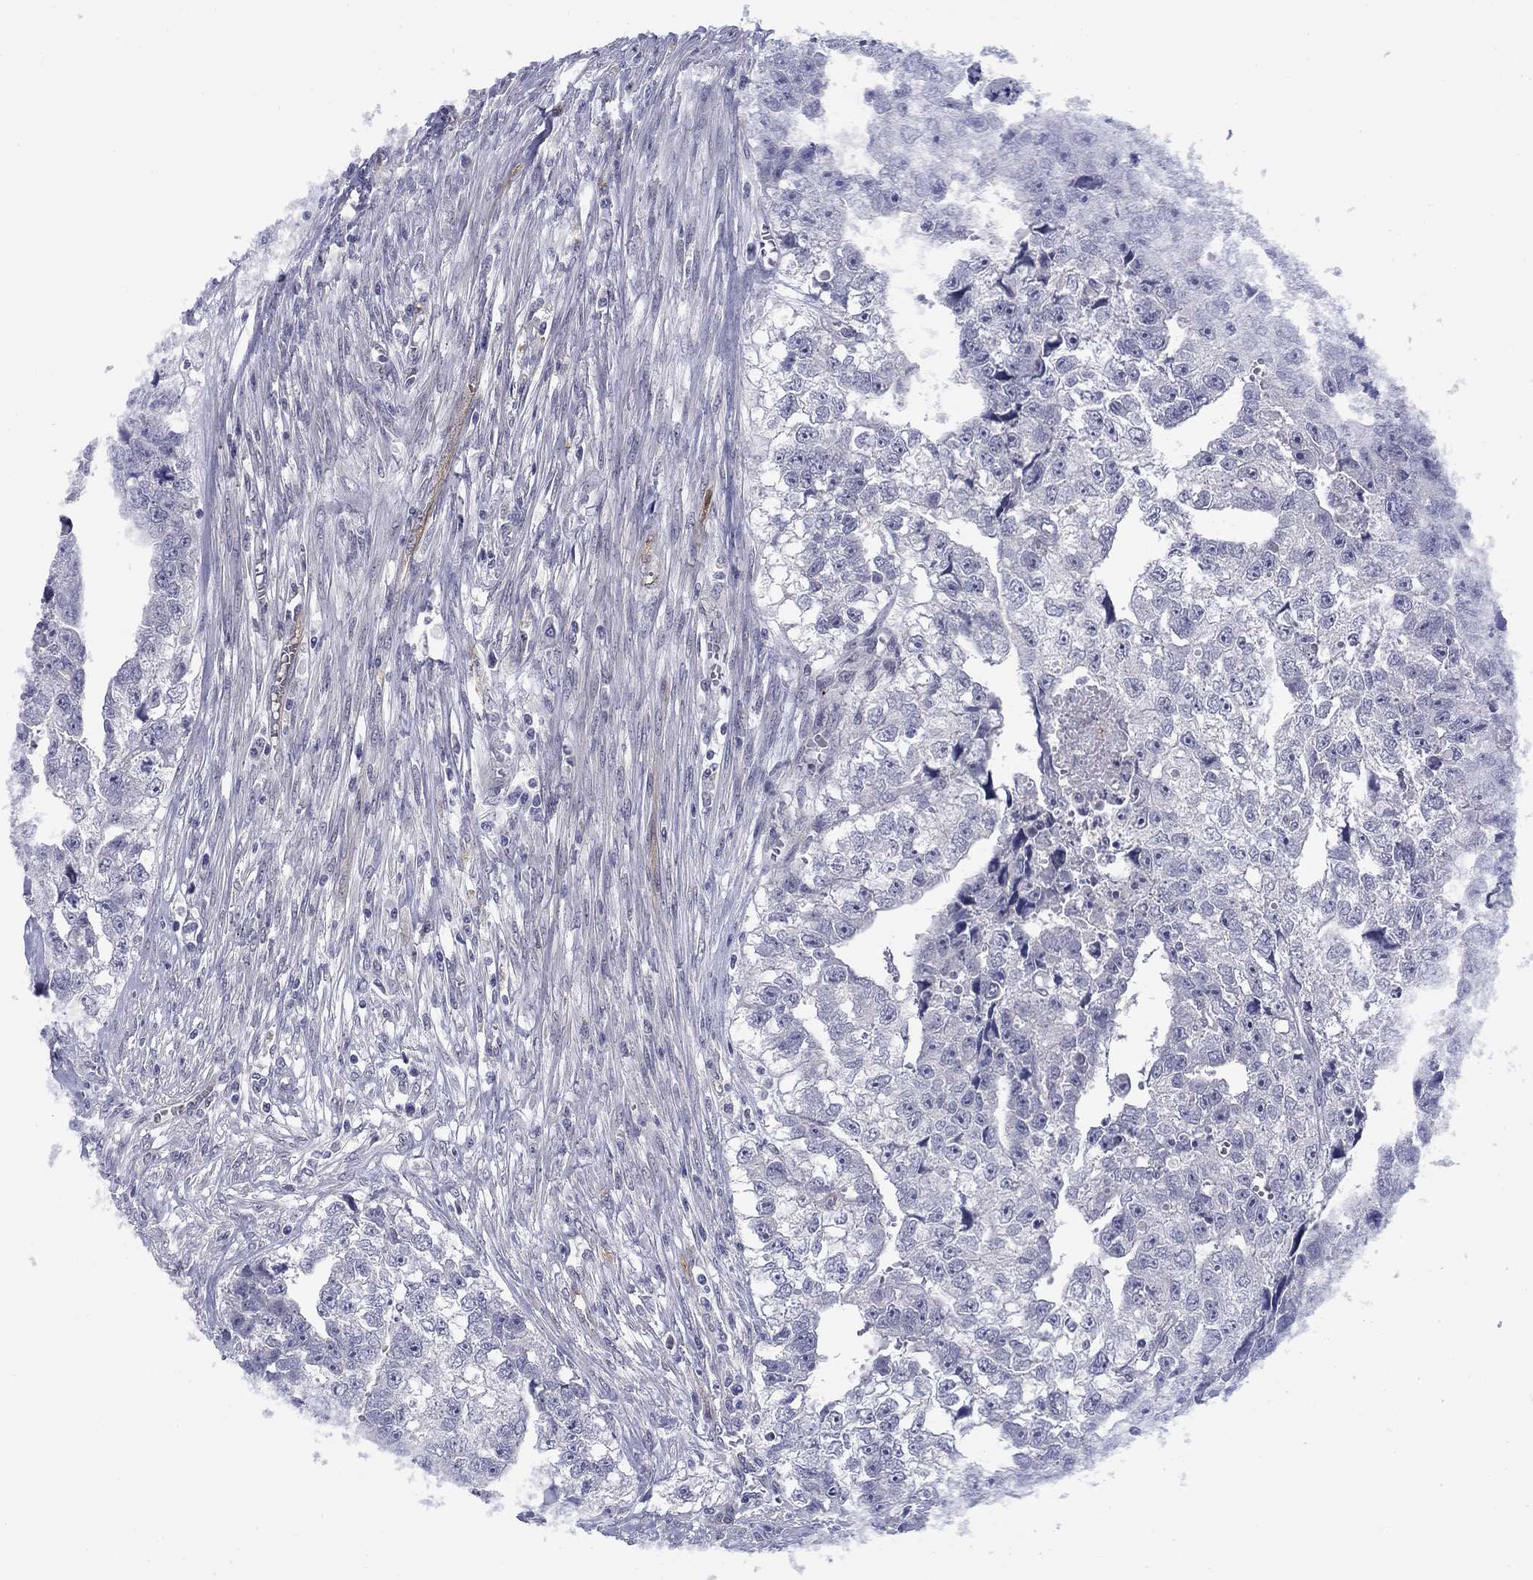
{"staining": {"intensity": "negative", "quantity": "none", "location": "none"}, "tissue": "testis cancer", "cell_type": "Tumor cells", "image_type": "cancer", "snomed": [{"axis": "morphology", "description": "Carcinoma, Embryonal, NOS"}, {"axis": "morphology", "description": "Teratoma, malignant, NOS"}, {"axis": "topography", "description": "Testis"}], "caption": "Histopathology image shows no significant protein staining in tumor cells of testis cancer. The staining was performed using DAB (3,3'-diaminobenzidine) to visualize the protein expression in brown, while the nuclei were stained in blue with hematoxylin (Magnification: 20x).", "gene": "TIGD4", "patient": {"sex": "male", "age": 44}}